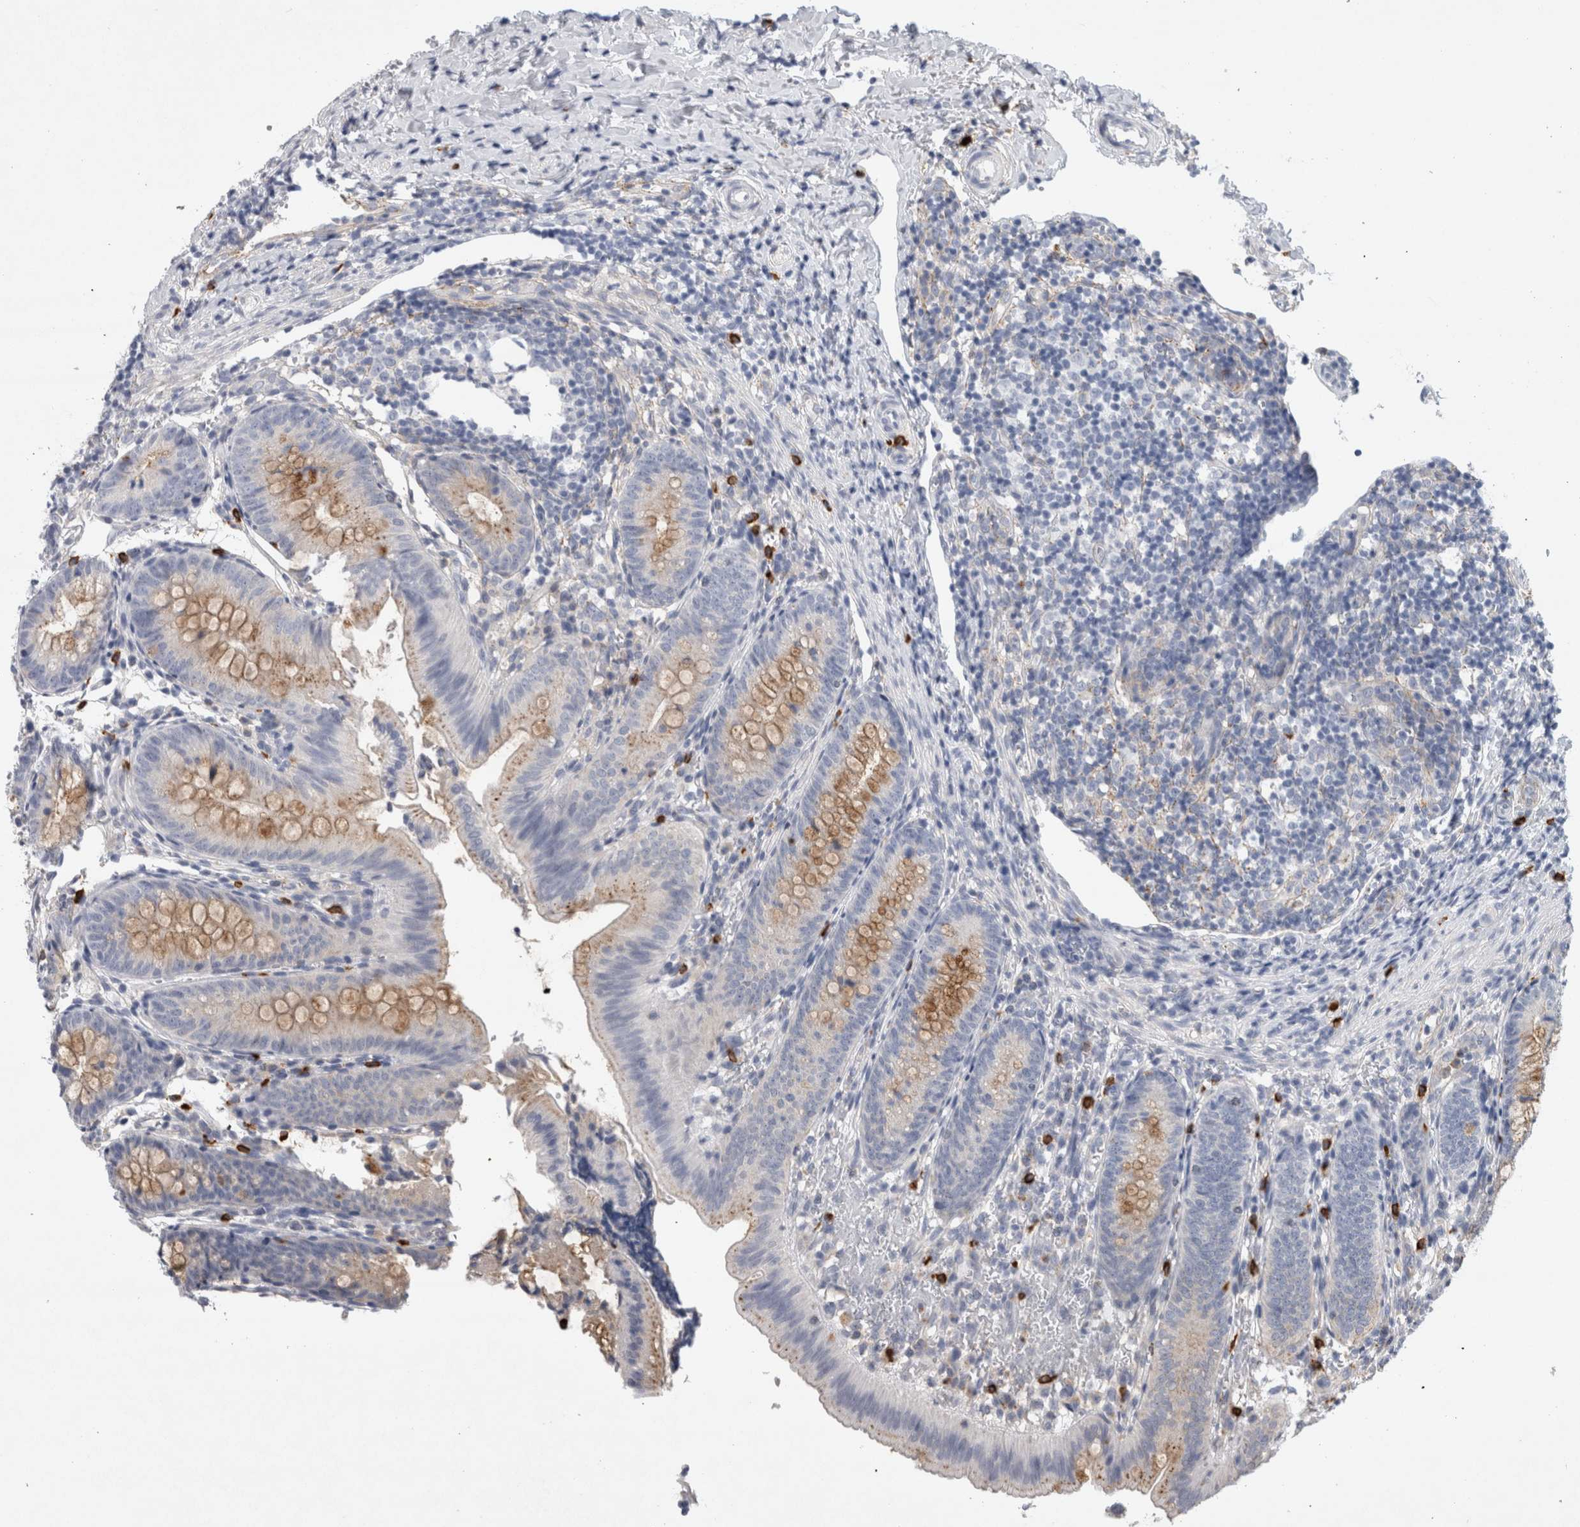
{"staining": {"intensity": "moderate", "quantity": ">75%", "location": "cytoplasmic/membranous"}, "tissue": "appendix", "cell_type": "Glandular cells", "image_type": "normal", "snomed": [{"axis": "morphology", "description": "Normal tissue, NOS"}, {"axis": "topography", "description": "Appendix"}], "caption": "Human appendix stained with a brown dye shows moderate cytoplasmic/membranous positive positivity in about >75% of glandular cells.", "gene": "CD63", "patient": {"sex": "male", "age": 1}}